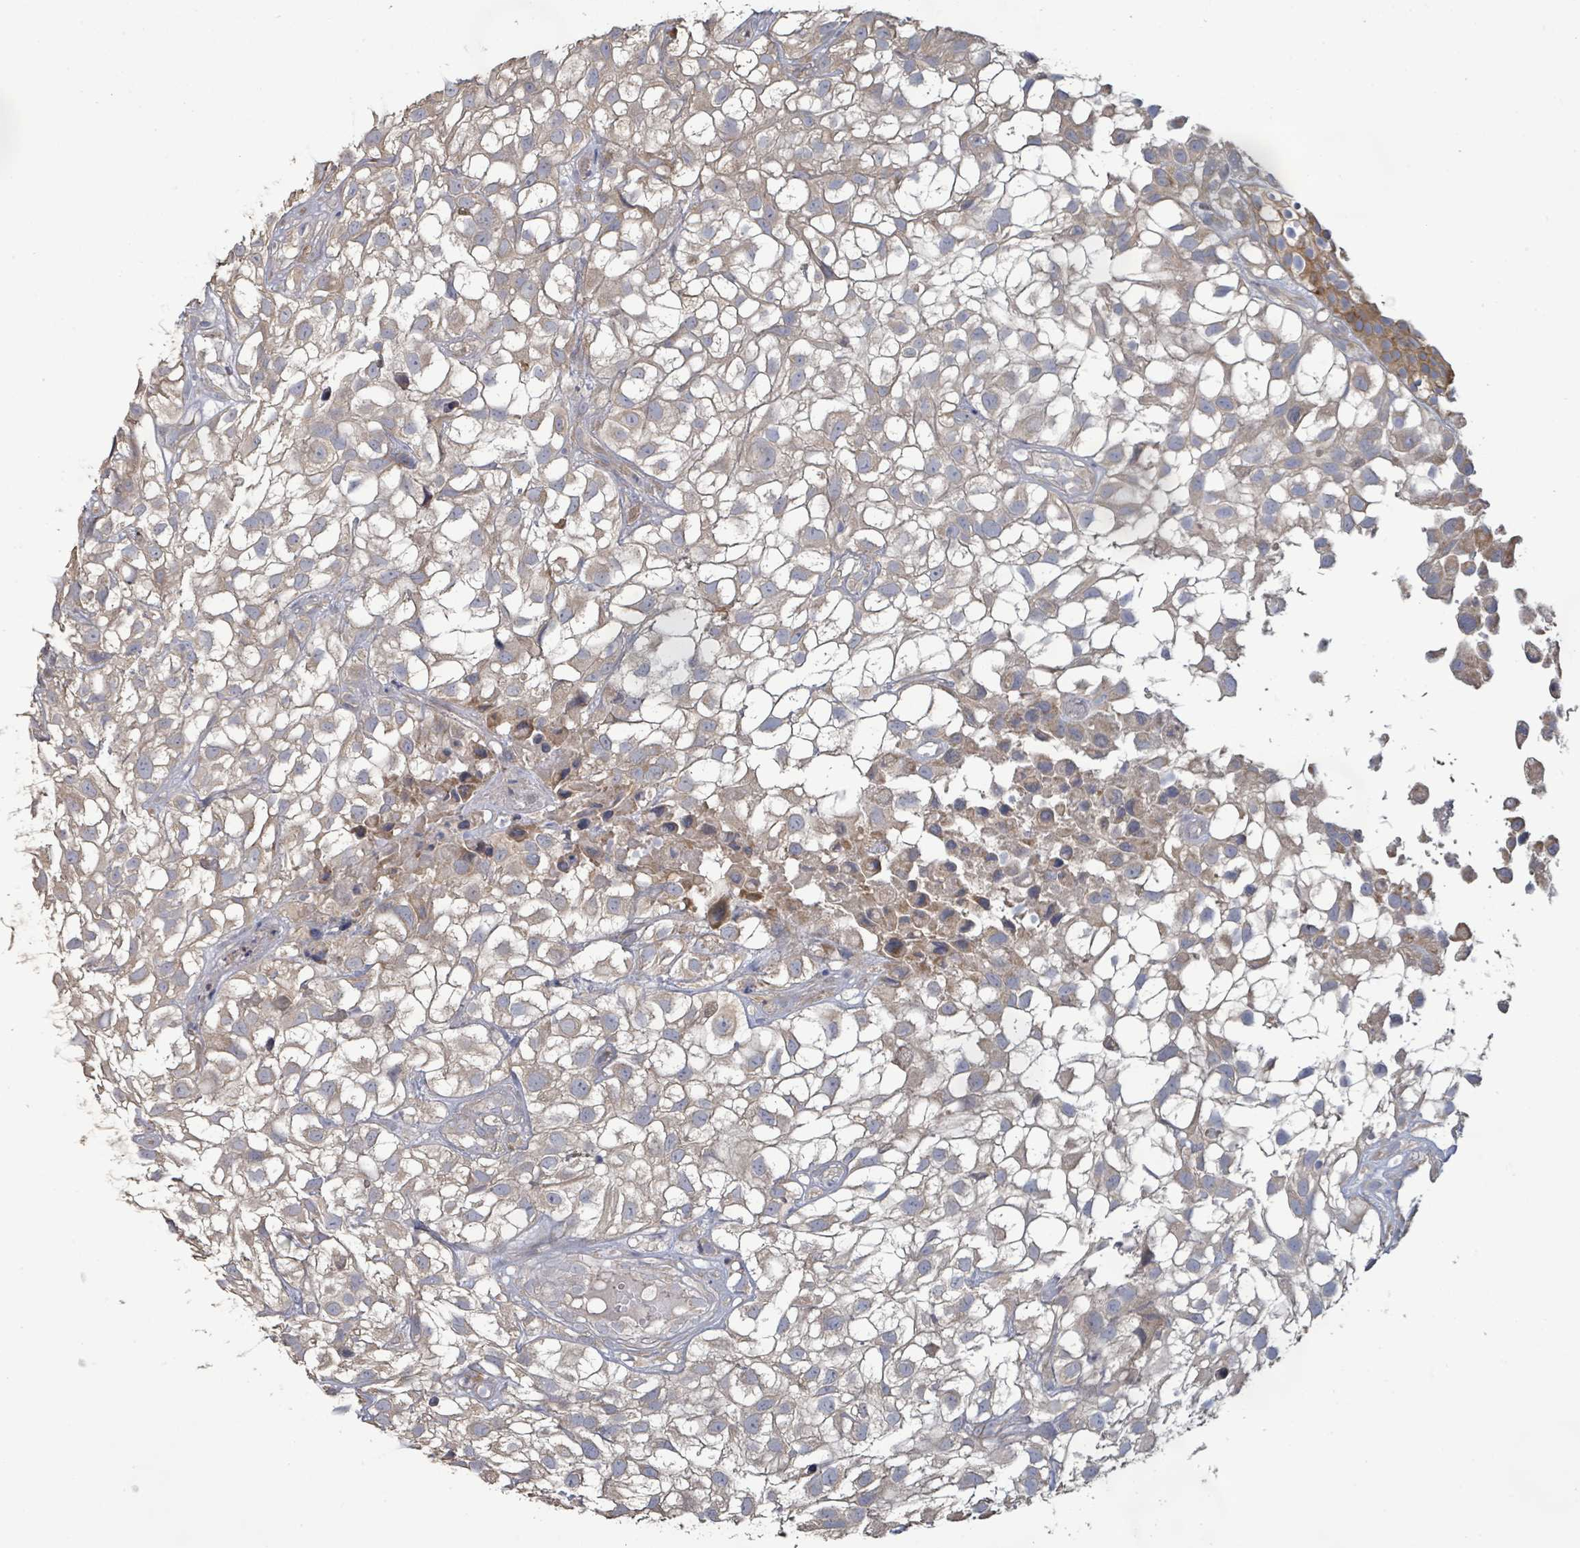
{"staining": {"intensity": "weak", "quantity": "25%-75%", "location": "cytoplasmic/membranous"}, "tissue": "urothelial cancer", "cell_type": "Tumor cells", "image_type": "cancer", "snomed": [{"axis": "morphology", "description": "Urothelial carcinoma, High grade"}, {"axis": "topography", "description": "Urinary bladder"}], "caption": "DAB (3,3'-diaminobenzidine) immunohistochemical staining of human urothelial cancer exhibits weak cytoplasmic/membranous protein positivity in about 25%-75% of tumor cells. The staining was performed using DAB (3,3'-diaminobenzidine) to visualize the protein expression in brown, while the nuclei were stained in blue with hematoxylin (Magnification: 20x).", "gene": "KCNS2", "patient": {"sex": "male", "age": 56}}